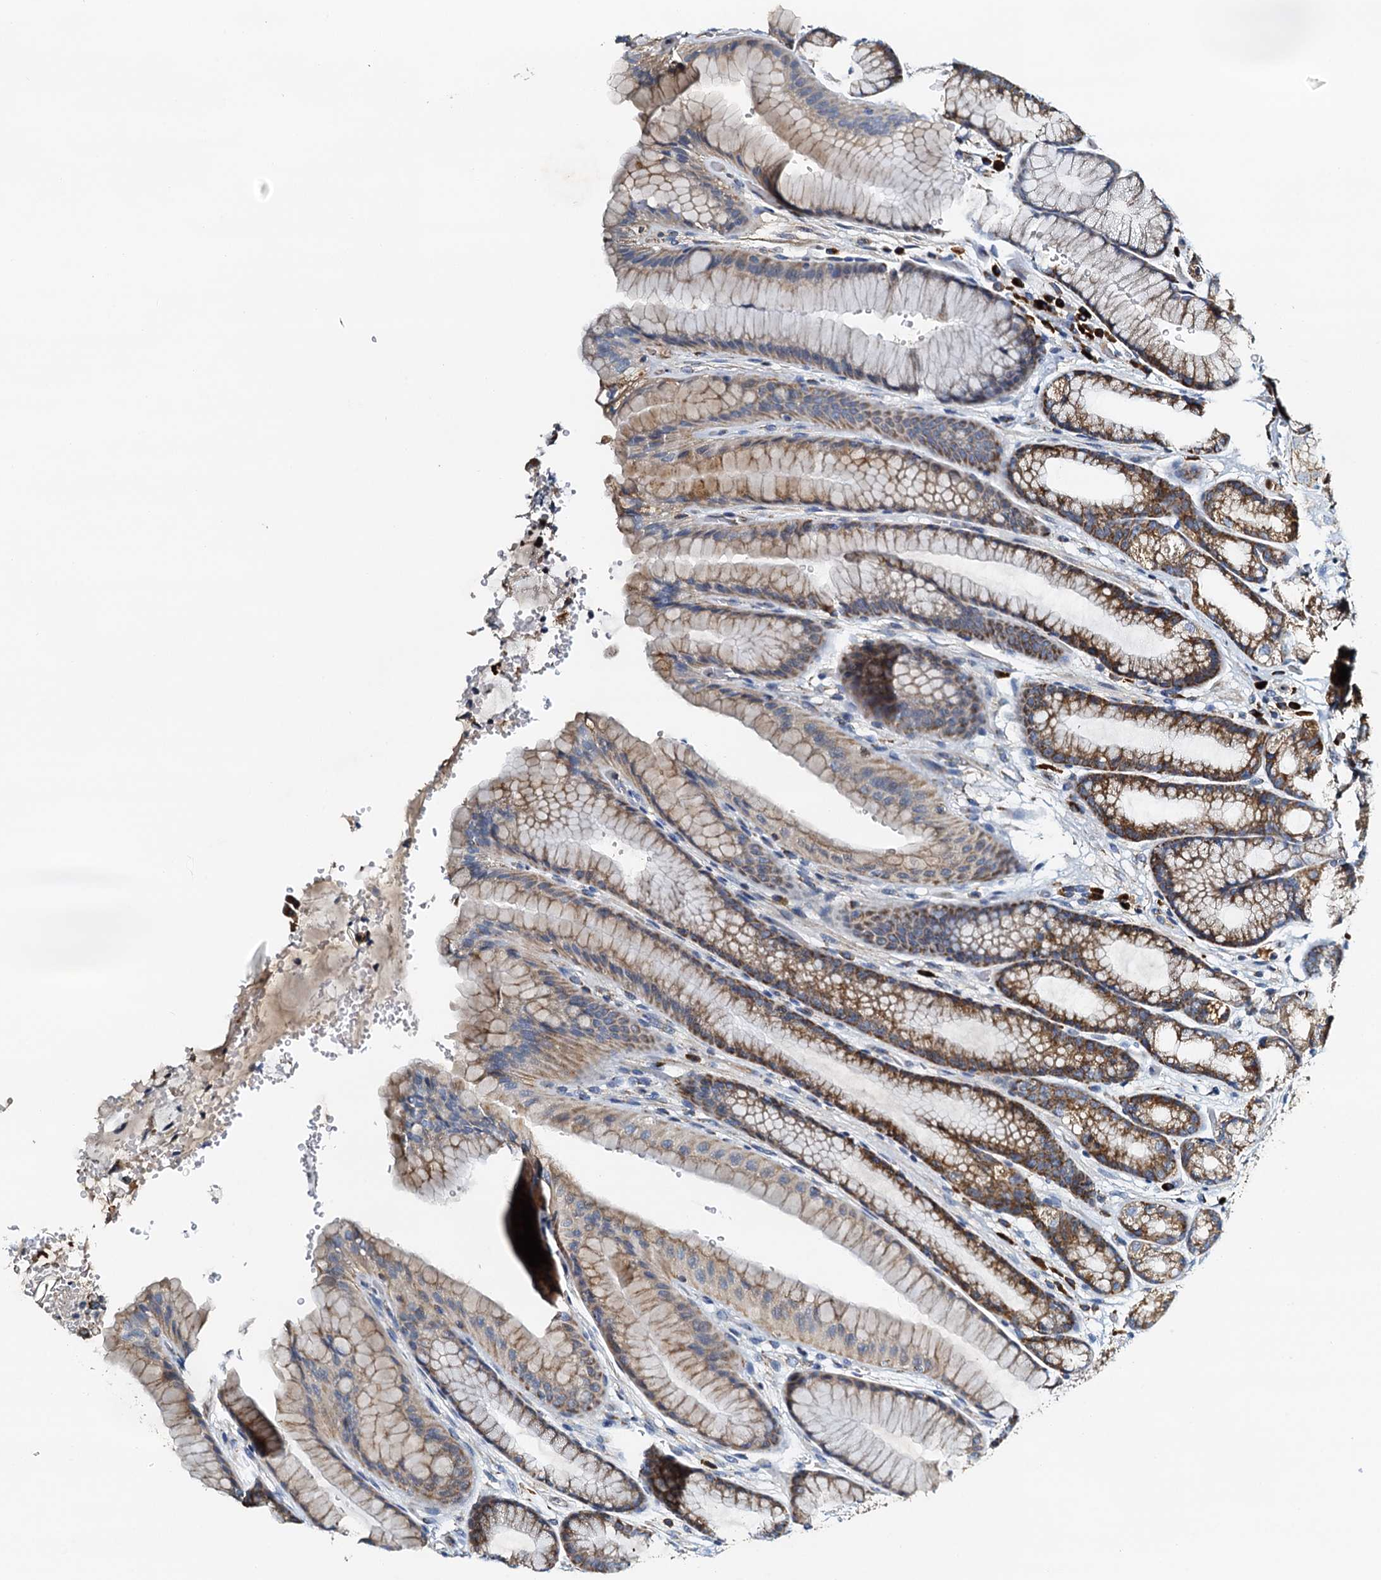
{"staining": {"intensity": "strong", "quantity": ">75%", "location": "cytoplasmic/membranous"}, "tissue": "stomach", "cell_type": "Glandular cells", "image_type": "normal", "snomed": [{"axis": "morphology", "description": "Normal tissue, NOS"}, {"axis": "morphology", "description": "Adenocarcinoma, NOS"}, {"axis": "topography", "description": "Stomach"}], "caption": "Immunohistochemistry image of normal stomach: stomach stained using immunohistochemistry (IHC) exhibits high levels of strong protein expression localized specifically in the cytoplasmic/membranous of glandular cells, appearing as a cytoplasmic/membranous brown color.", "gene": "POC1A", "patient": {"sex": "male", "age": 57}}